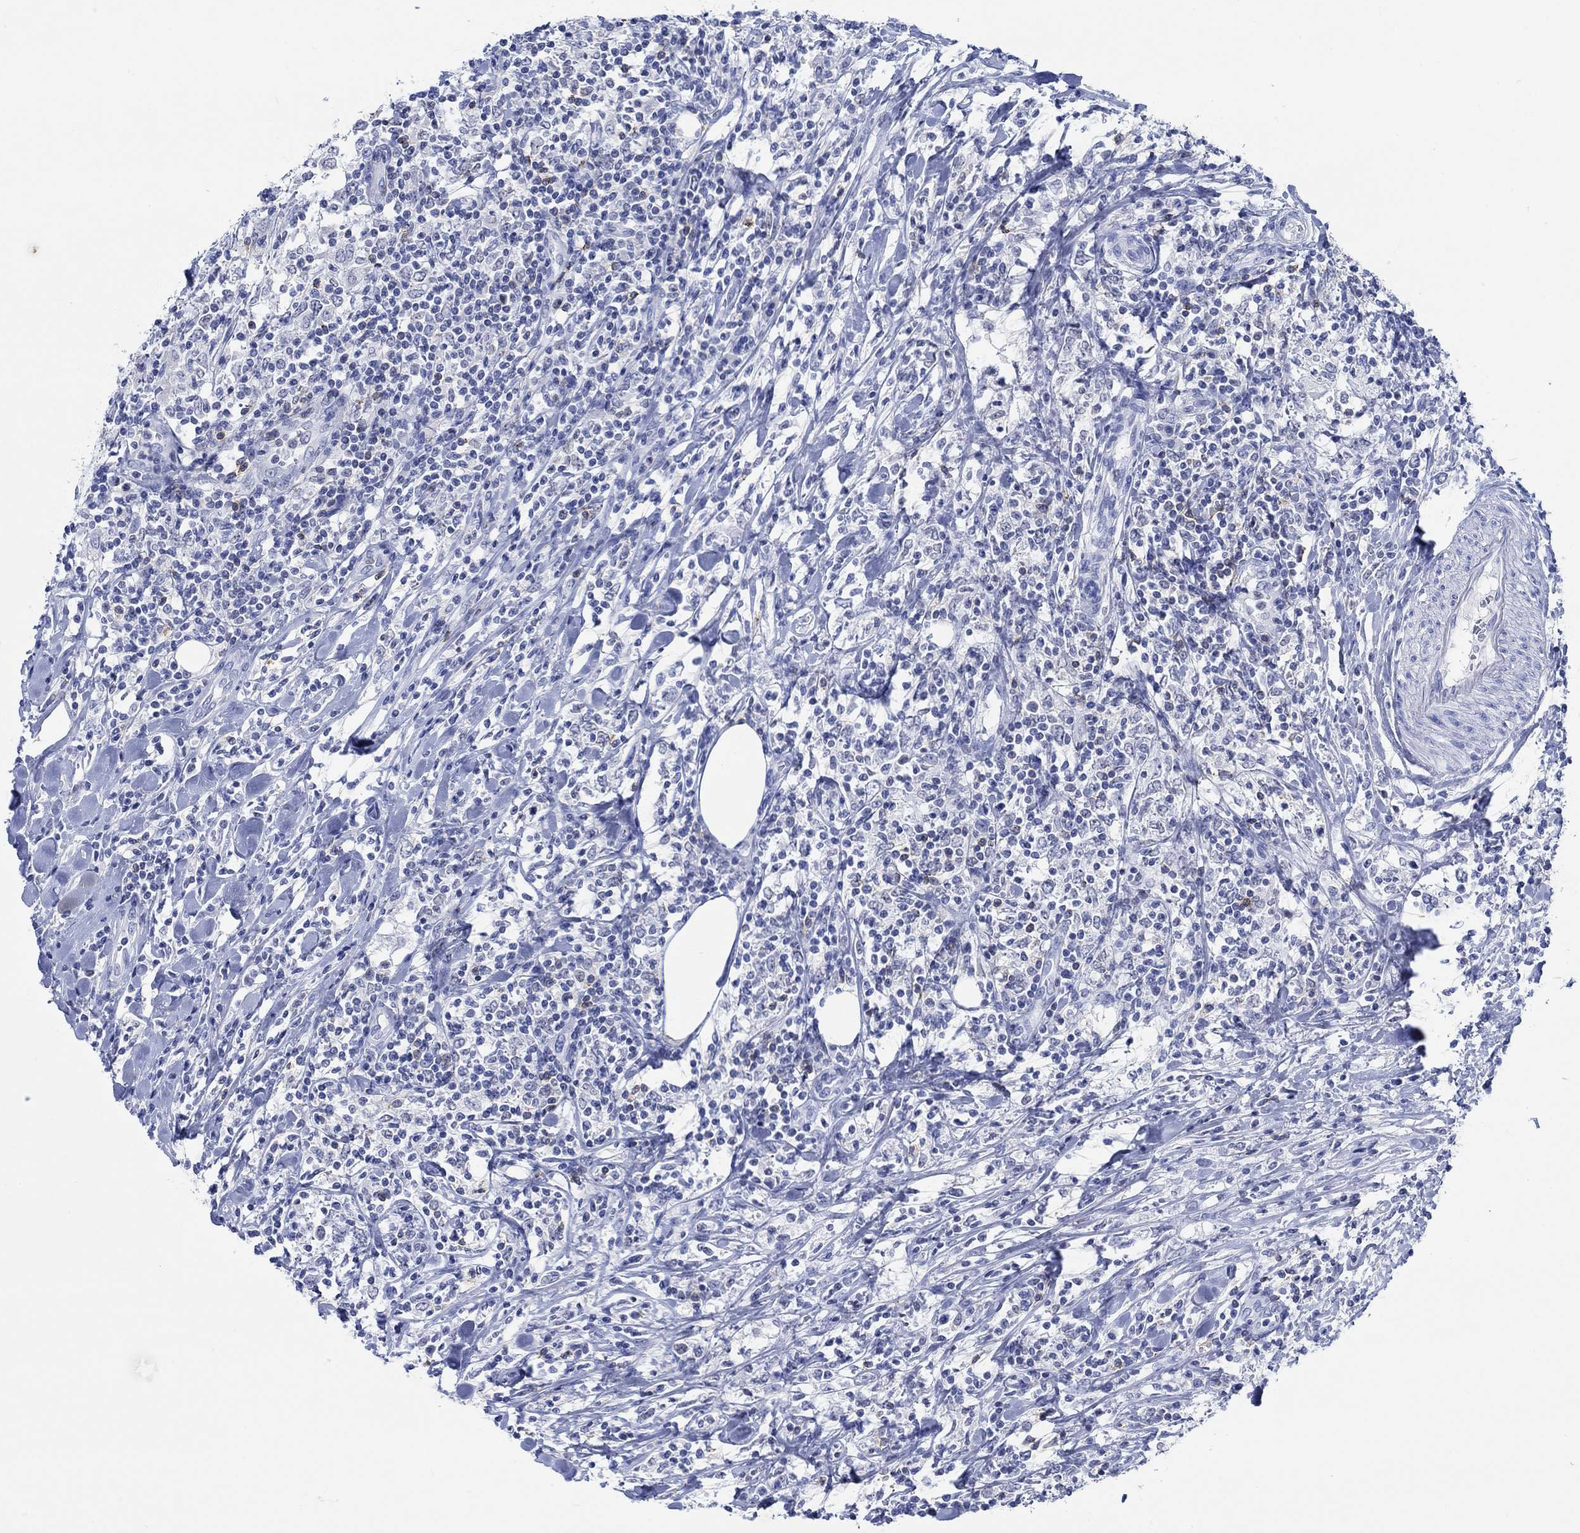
{"staining": {"intensity": "negative", "quantity": "none", "location": "none"}, "tissue": "lymphoma", "cell_type": "Tumor cells", "image_type": "cancer", "snomed": [{"axis": "morphology", "description": "Malignant lymphoma, non-Hodgkin's type, High grade"}, {"axis": "topography", "description": "Lymph node"}], "caption": "The micrograph shows no significant expression in tumor cells of lymphoma. (DAB immunohistochemistry, high magnification).", "gene": "PPP1R17", "patient": {"sex": "female", "age": 84}}